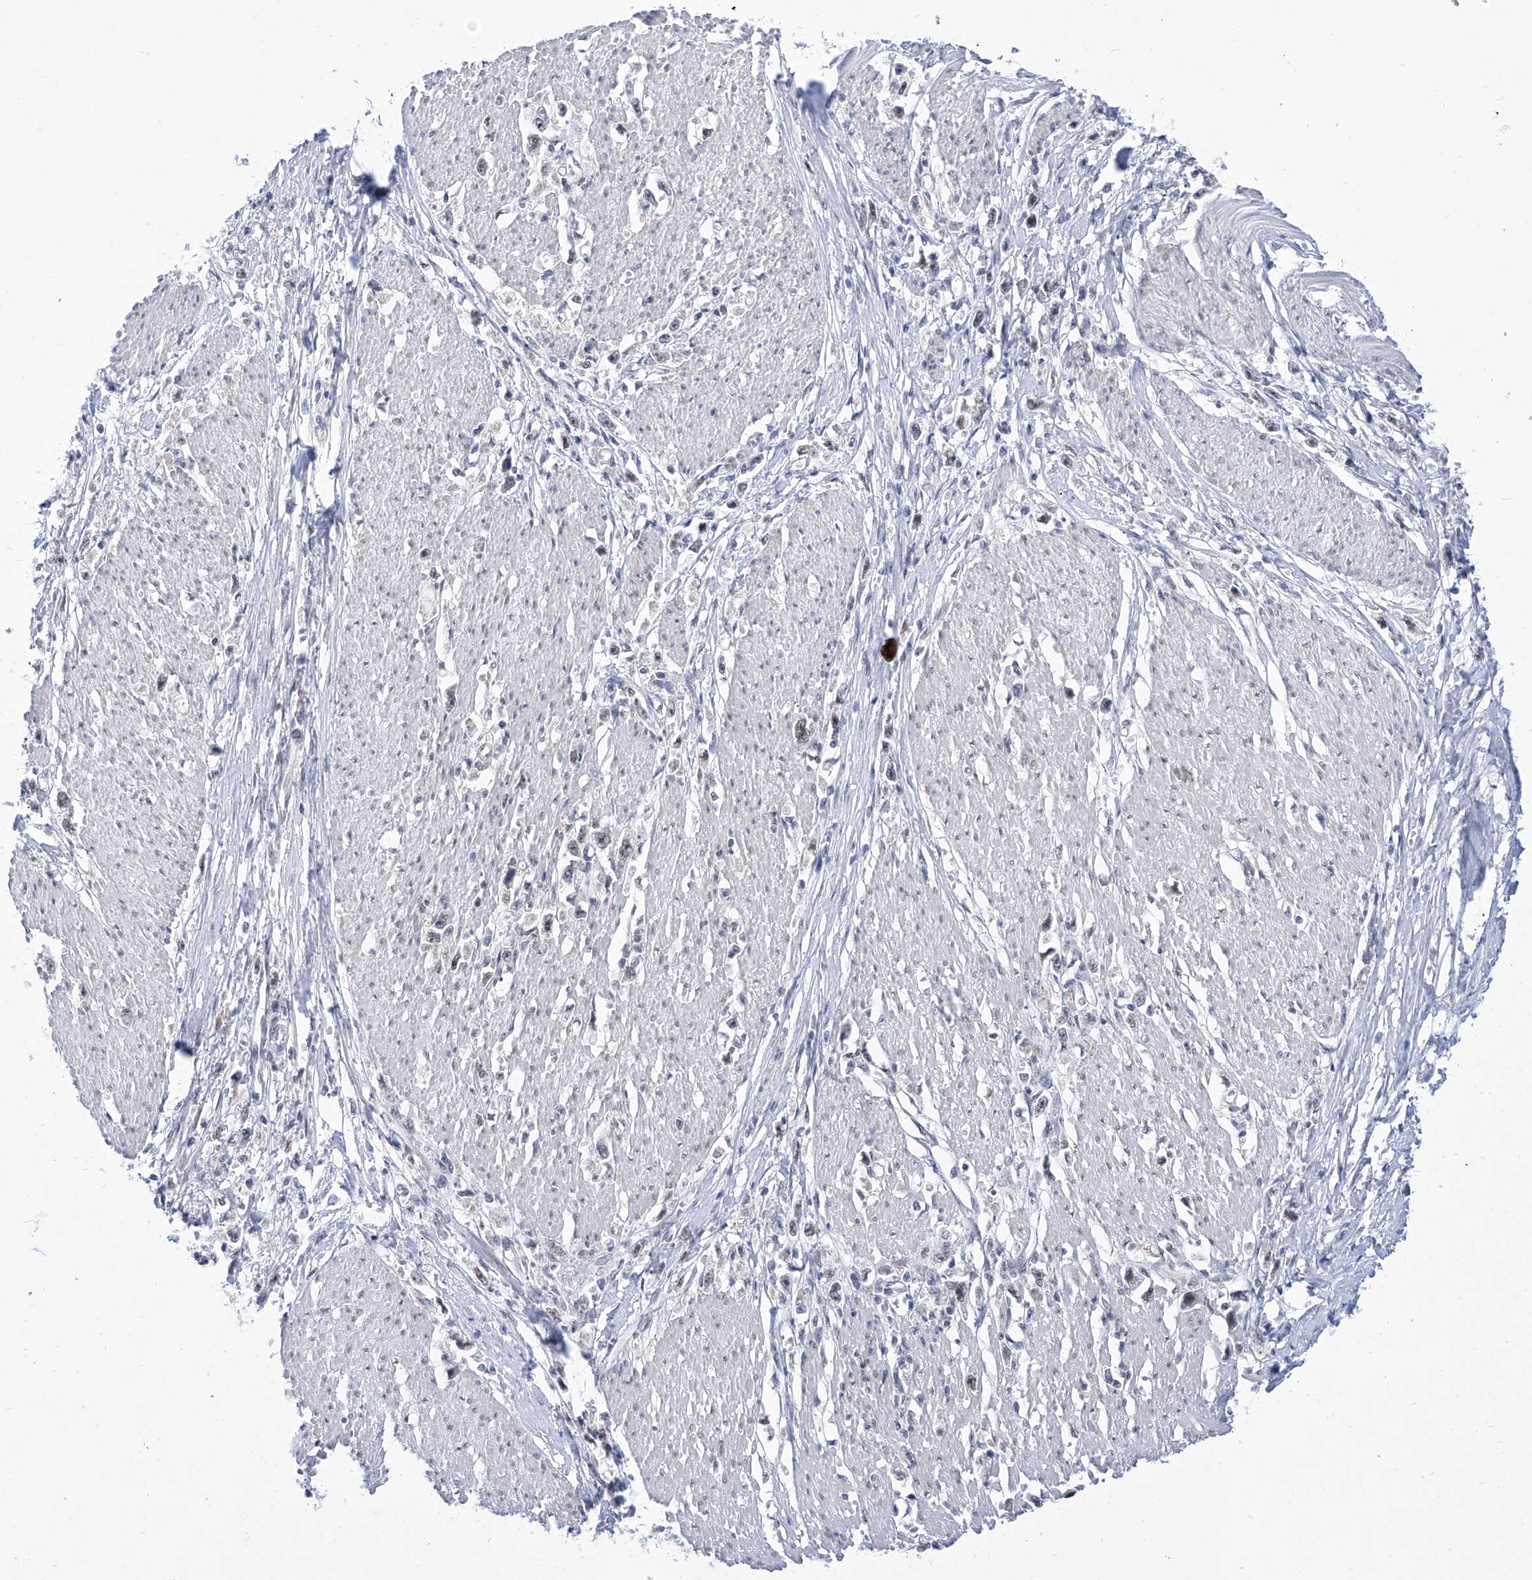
{"staining": {"intensity": "negative", "quantity": "none", "location": "none"}, "tissue": "stomach cancer", "cell_type": "Tumor cells", "image_type": "cancer", "snomed": [{"axis": "morphology", "description": "Adenocarcinoma, NOS"}, {"axis": "topography", "description": "Stomach"}], "caption": "Tumor cells are negative for protein expression in human adenocarcinoma (stomach).", "gene": "SART1", "patient": {"sex": "female", "age": 59}}